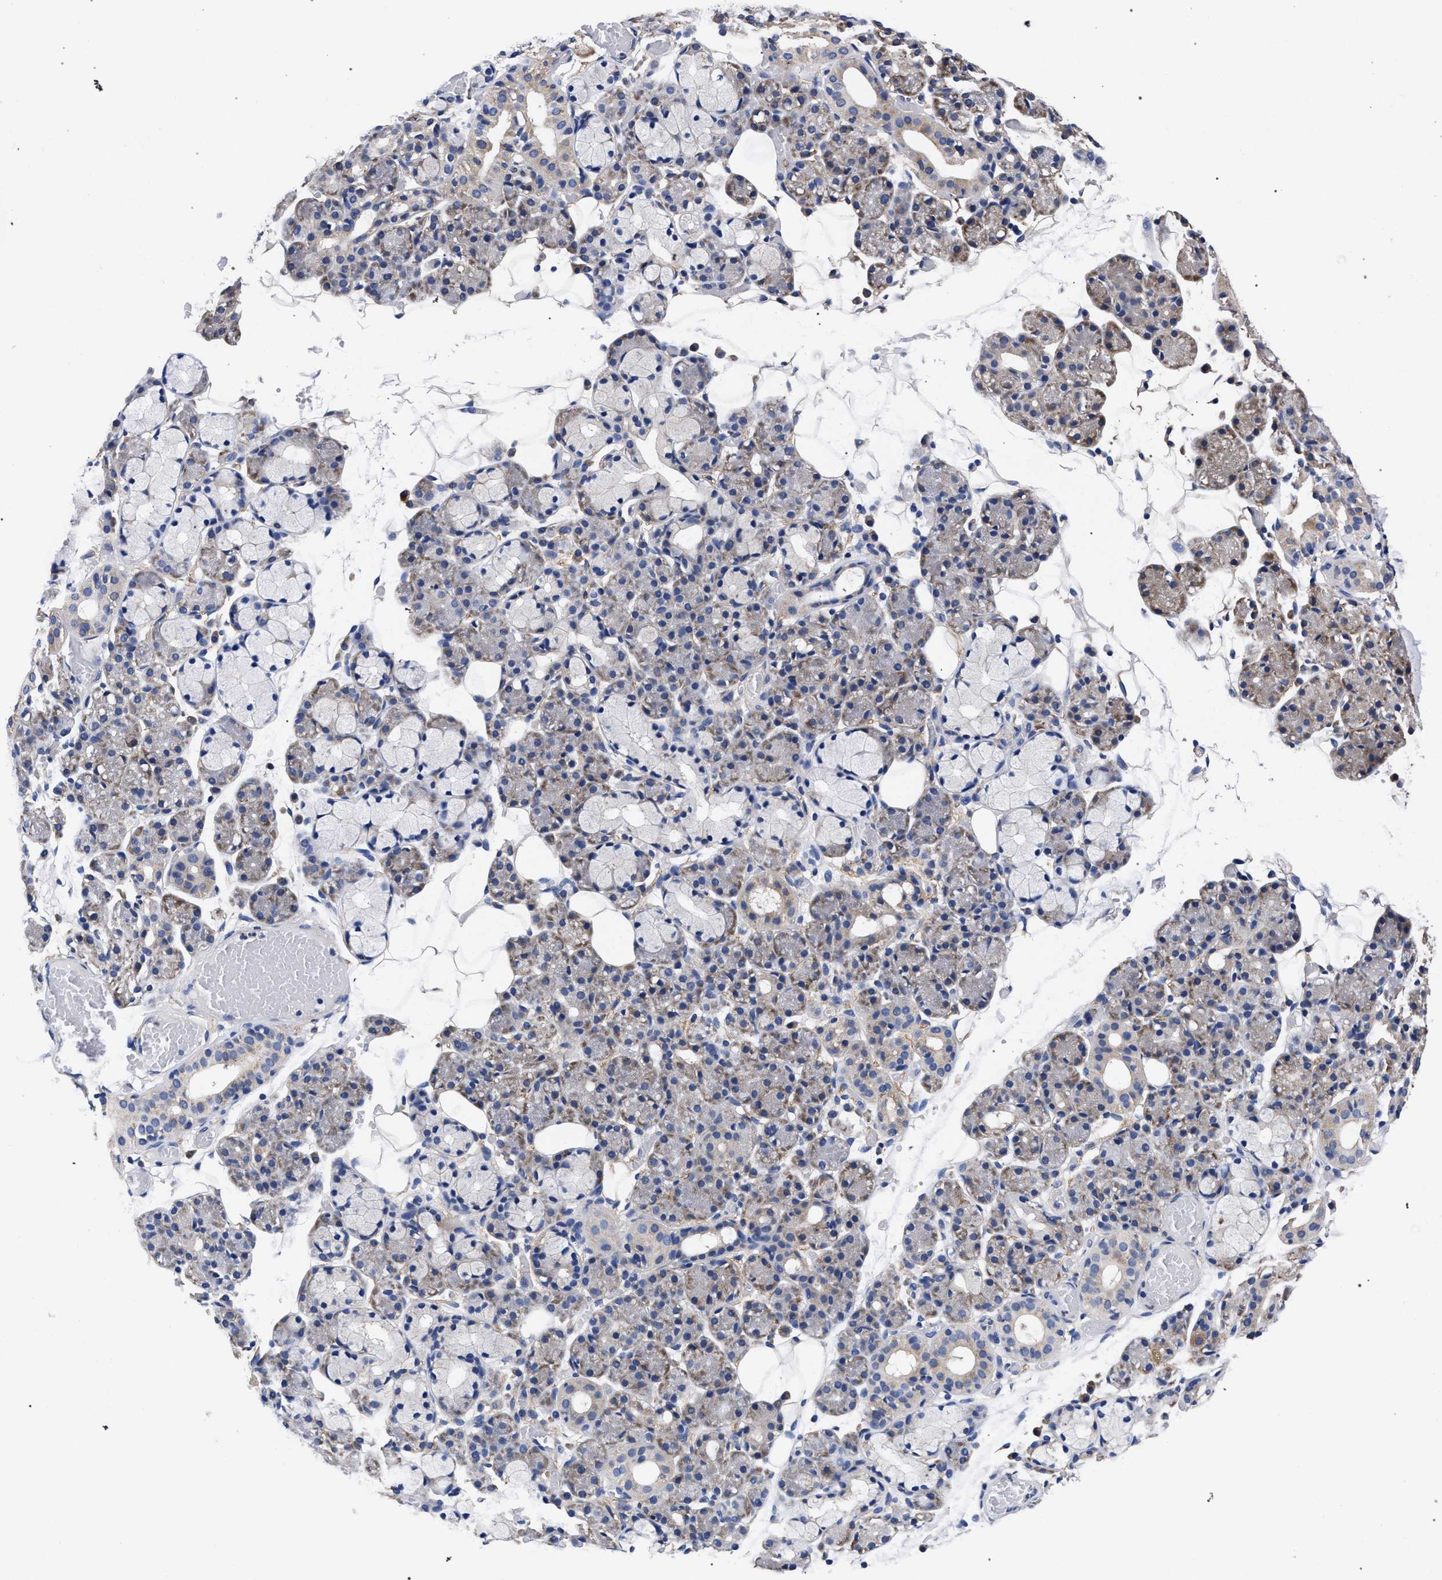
{"staining": {"intensity": "moderate", "quantity": "25%-75%", "location": "cytoplasmic/membranous"}, "tissue": "salivary gland", "cell_type": "Glandular cells", "image_type": "normal", "snomed": [{"axis": "morphology", "description": "Normal tissue, NOS"}, {"axis": "topography", "description": "Salivary gland"}], "caption": "Immunohistochemical staining of unremarkable salivary gland exhibits 25%-75% levels of moderate cytoplasmic/membranous protein staining in approximately 25%-75% of glandular cells. The protein is stained brown, and the nuclei are stained in blue (DAB (3,3'-diaminobenzidine) IHC with brightfield microscopy, high magnification).", "gene": "CFAP95", "patient": {"sex": "male", "age": 63}}